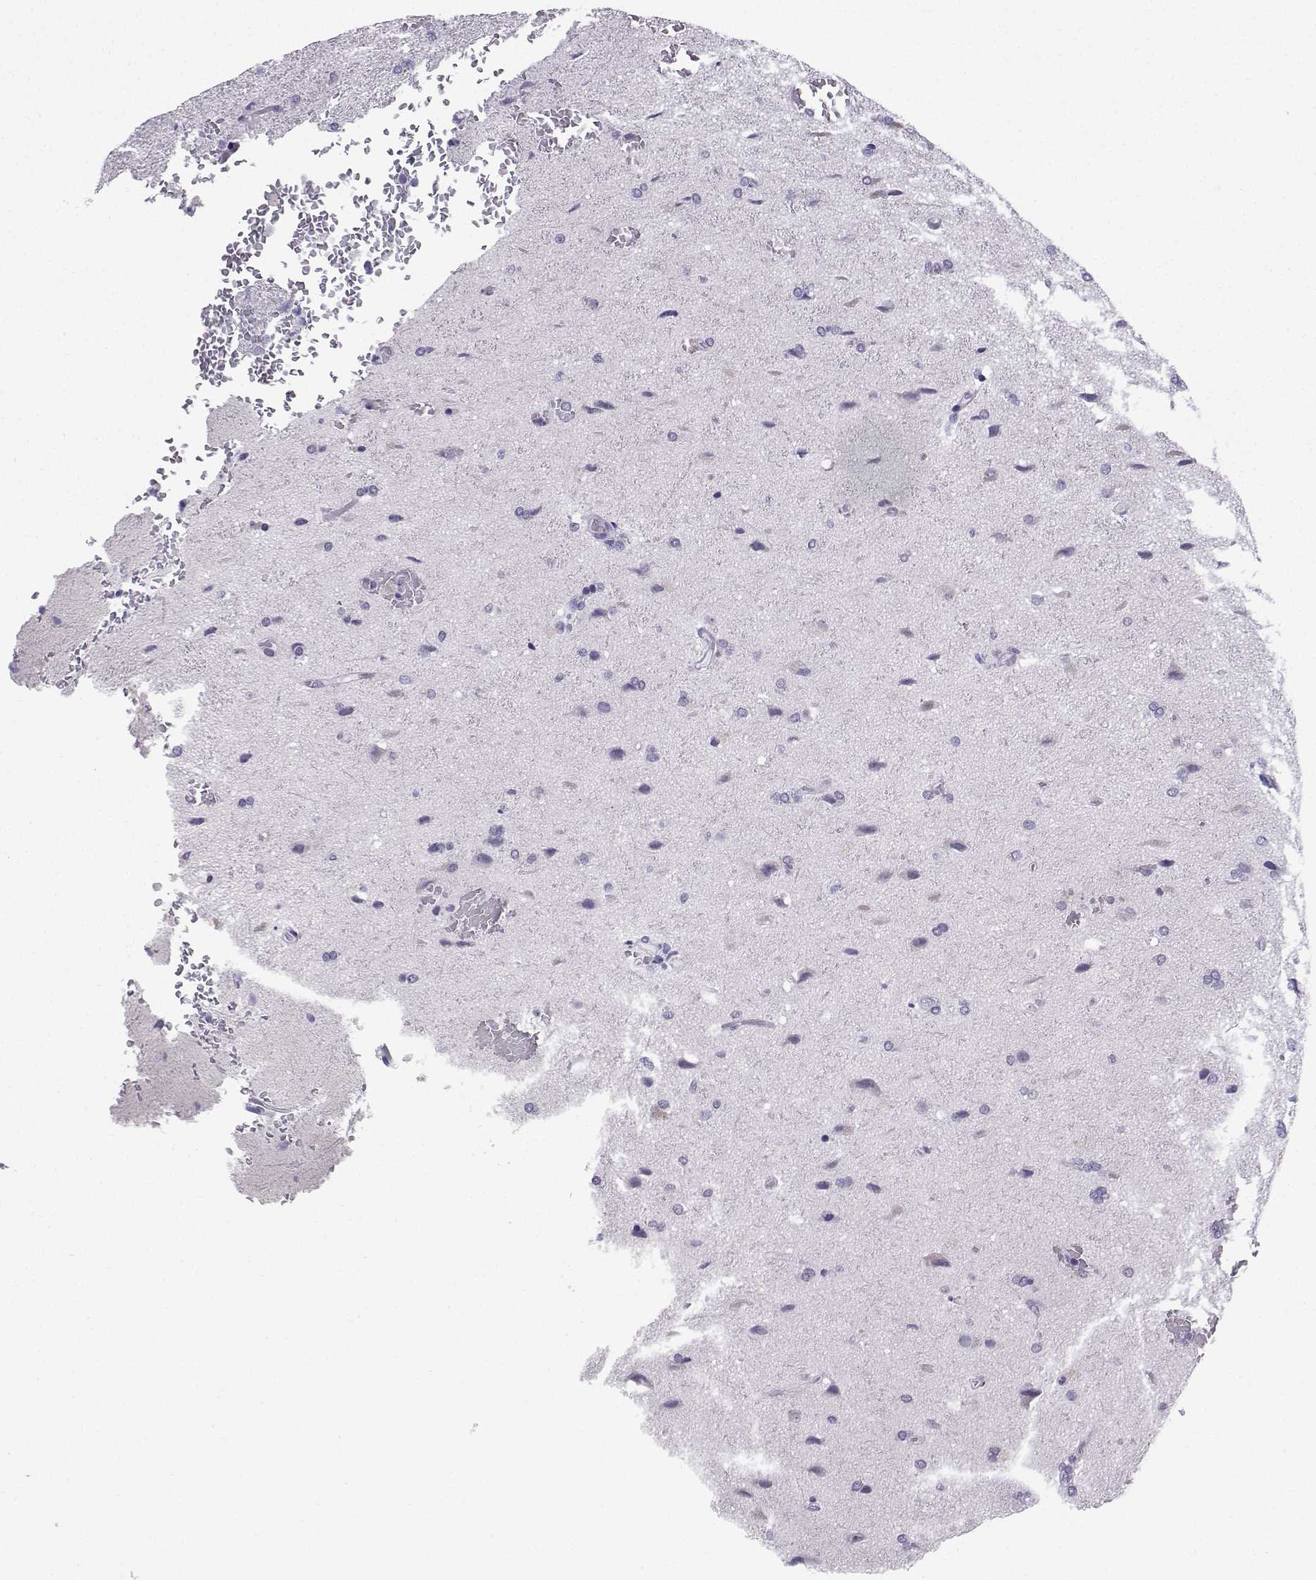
{"staining": {"intensity": "negative", "quantity": "none", "location": "none"}, "tissue": "glioma", "cell_type": "Tumor cells", "image_type": "cancer", "snomed": [{"axis": "morphology", "description": "Glioma, malignant, High grade"}, {"axis": "topography", "description": "Brain"}], "caption": "DAB (3,3'-diaminobenzidine) immunohistochemical staining of human glioma displays no significant positivity in tumor cells.", "gene": "ZBTB8B", "patient": {"sex": "male", "age": 68}}